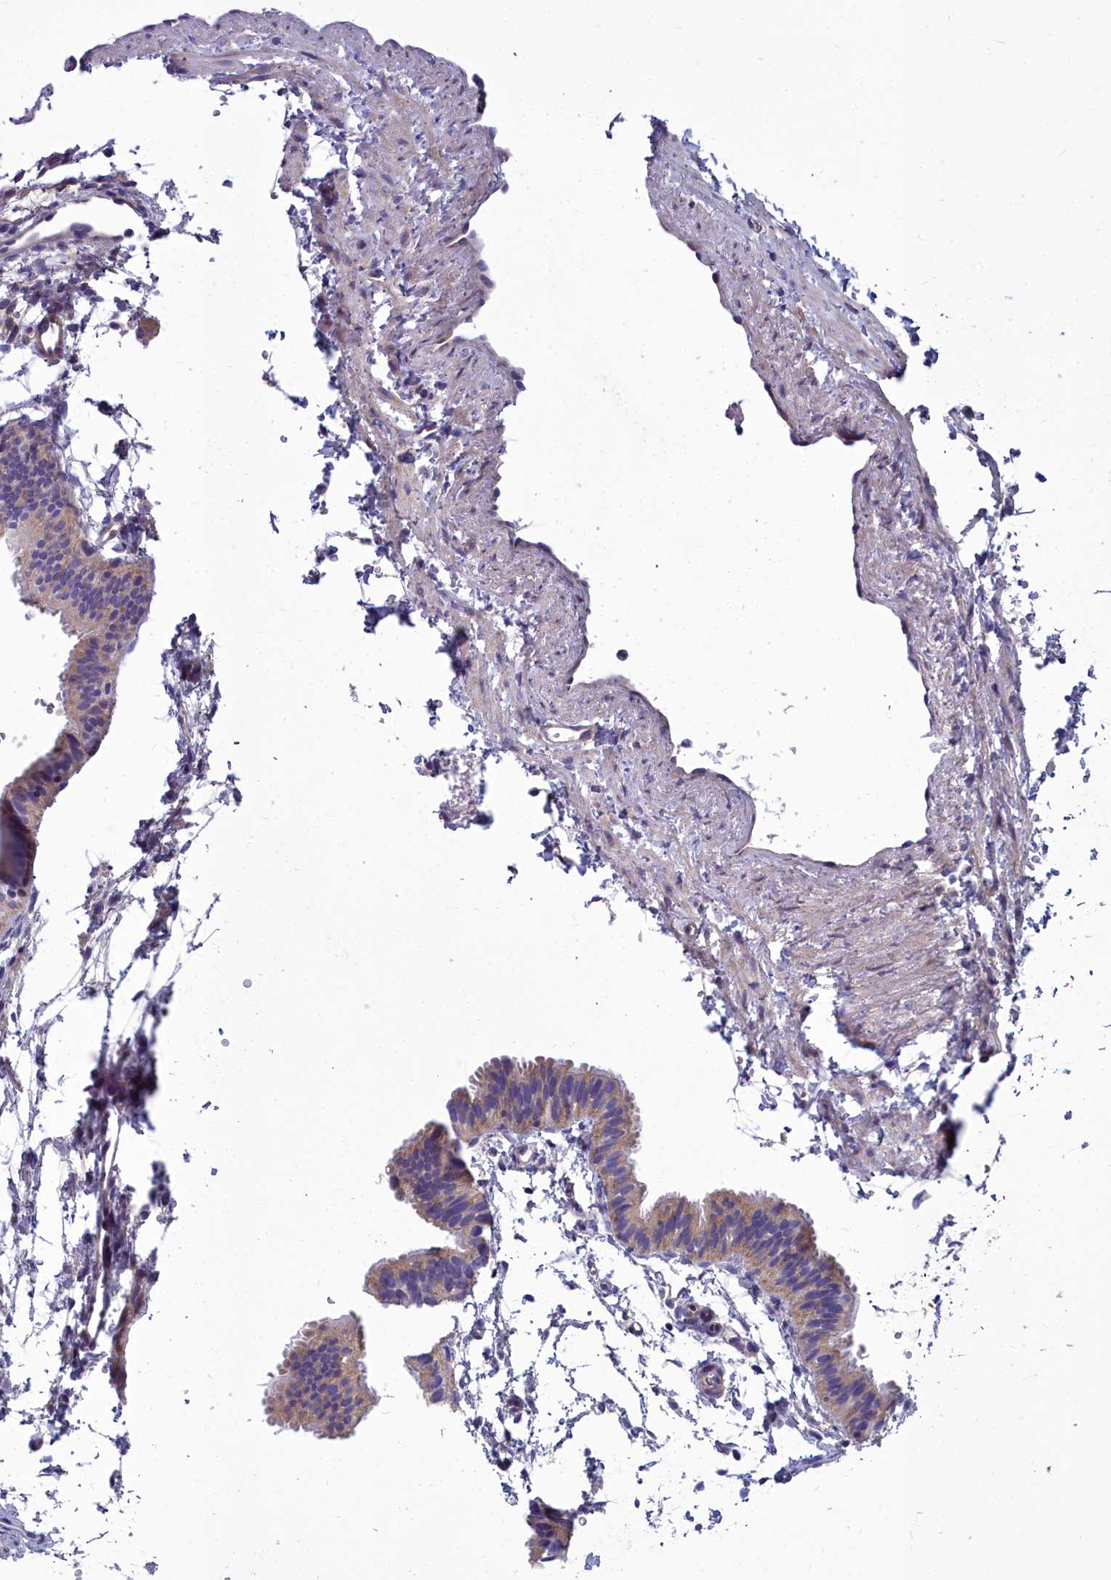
{"staining": {"intensity": "moderate", "quantity": "25%-75%", "location": "cytoplasmic/membranous"}, "tissue": "fallopian tube", "cell_type": "Glandular cells", "image_type": "normal", "snomed": [{"axis": "morphology", "description": "Normal tissue, NOS"}, {"axis": "topography", "description": "Fallopian tube"}], "caption": "Immunohistochemistry of normal fallopian tube displays medium levels of moderate cytoplasmic/membranous positivity in about 25%-75% of glandular cells.", "gene": "COX20", "patient": {"sex": "female", "age": 35}}